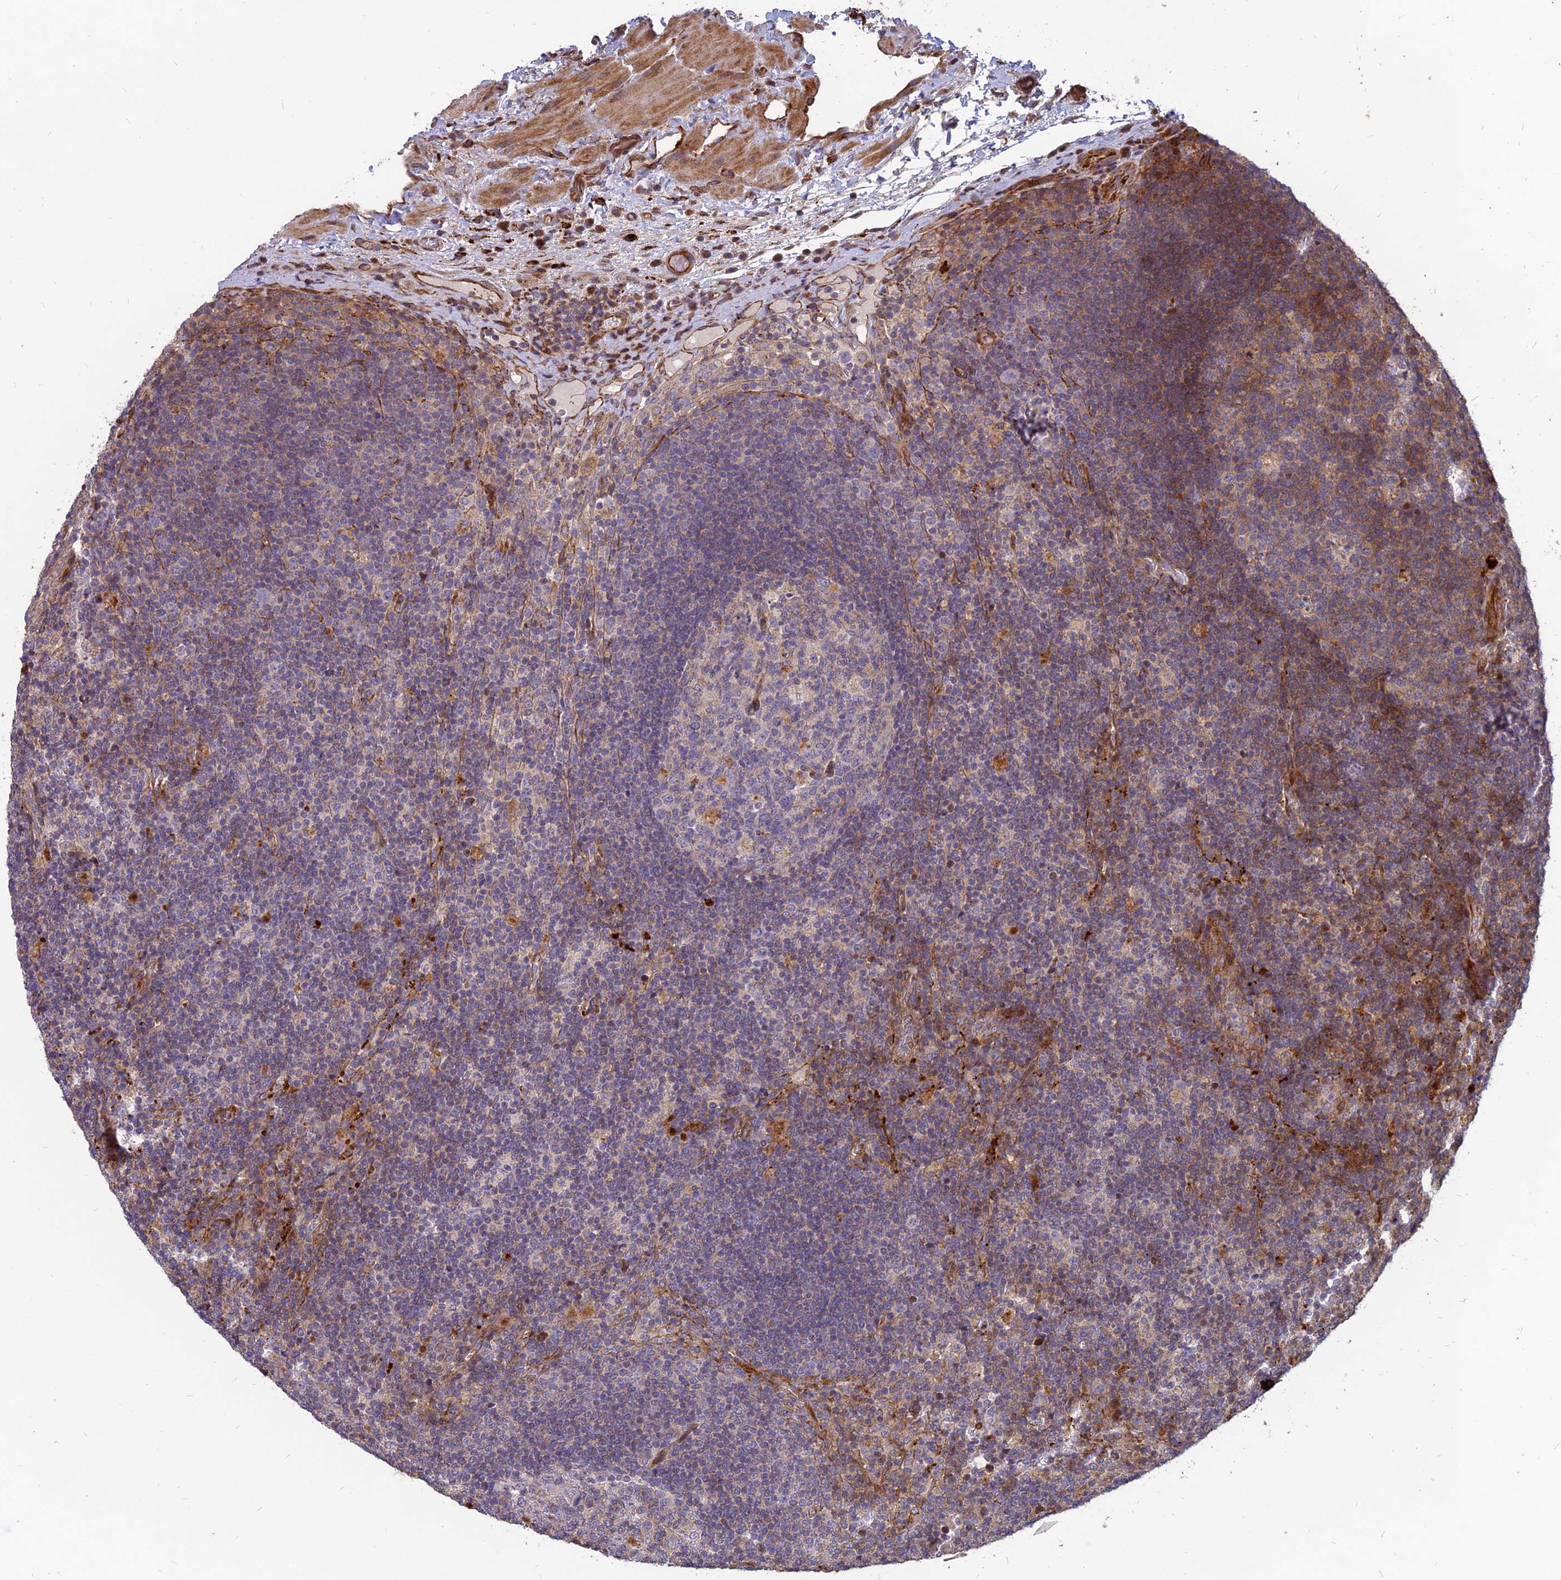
{"staining": {"intensity": "weak", "quantity": "25%-75%", "location": "cytoplasmic/membranous"}, "tissue": "lymph node", "cell_type": "Germinal center cells", "image_type": "normal", "snomed": [{"axis": "morphology", "description": "Normal tissue, NOS"}, {"axis": "topography", "description": "Lymph node"}], "caption": "Germinal center cells display low levels of weak cytoplasmic/membranous staining in approximately 25%-75% of cells in benign lymph node.", "gene": "ST3GAL6", "patient": {"sex": "male", "age": 58}}